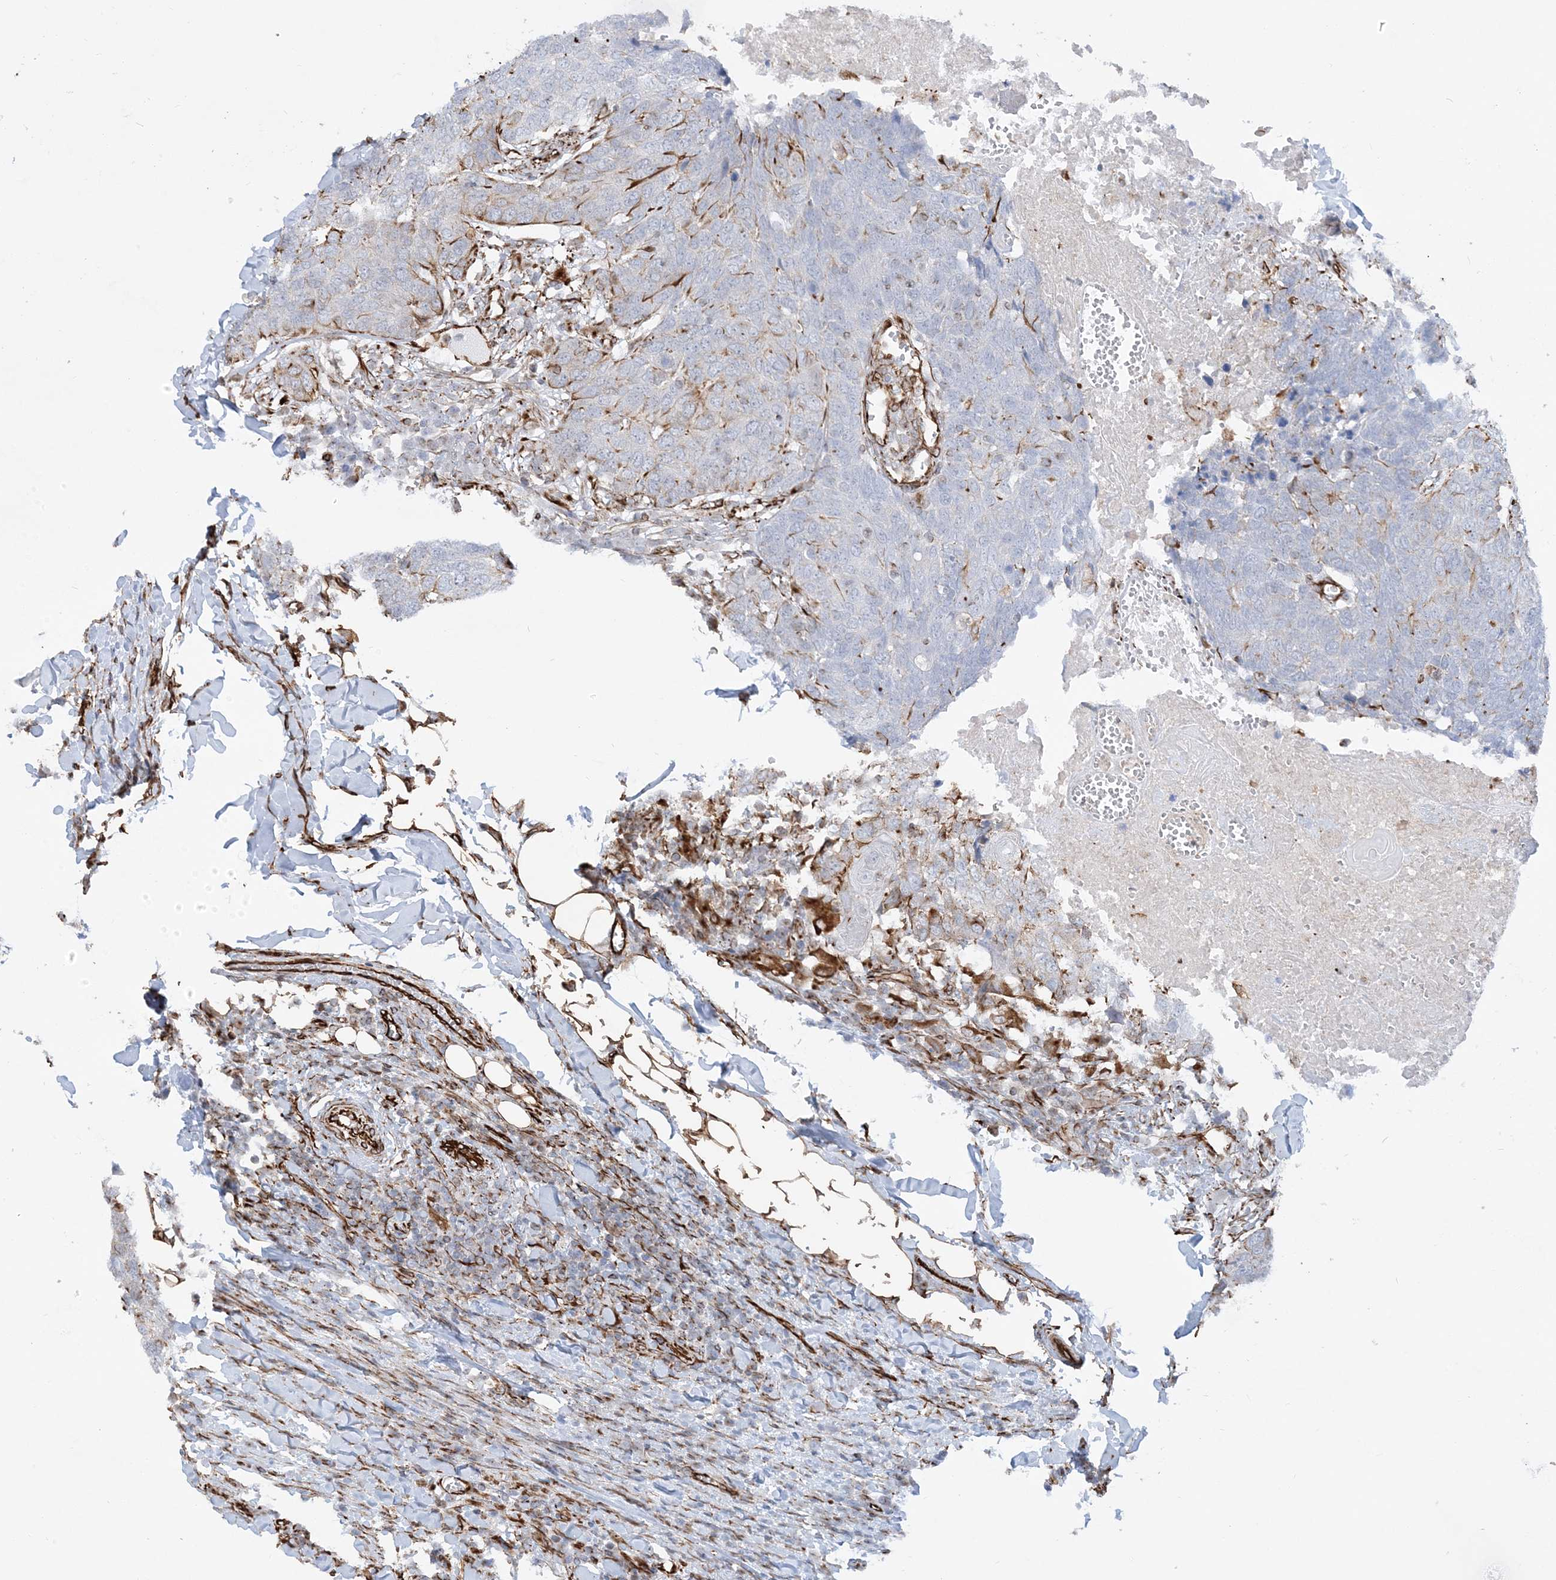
{"staining": {"intensity": "negative", "quantity": "none", "location": "none"}, "tissue": "head and neck cancer", "cell_type": "Tumor cells", "image_type": "cancer", "snomed": [{"axis": "morphology", "description": "Squamous cell carcinoma, NOS"}, {"axis": "topography", "description": "Head-Neck"}], "caption": "High power microscopy histopathology image of an immunohistochemistry (IHC) micrograph of head and neck cancer, revealing no significant staining in tumor cells.", "gene": "SCLT1", "patient": {"sex": "male", "age": 66}}